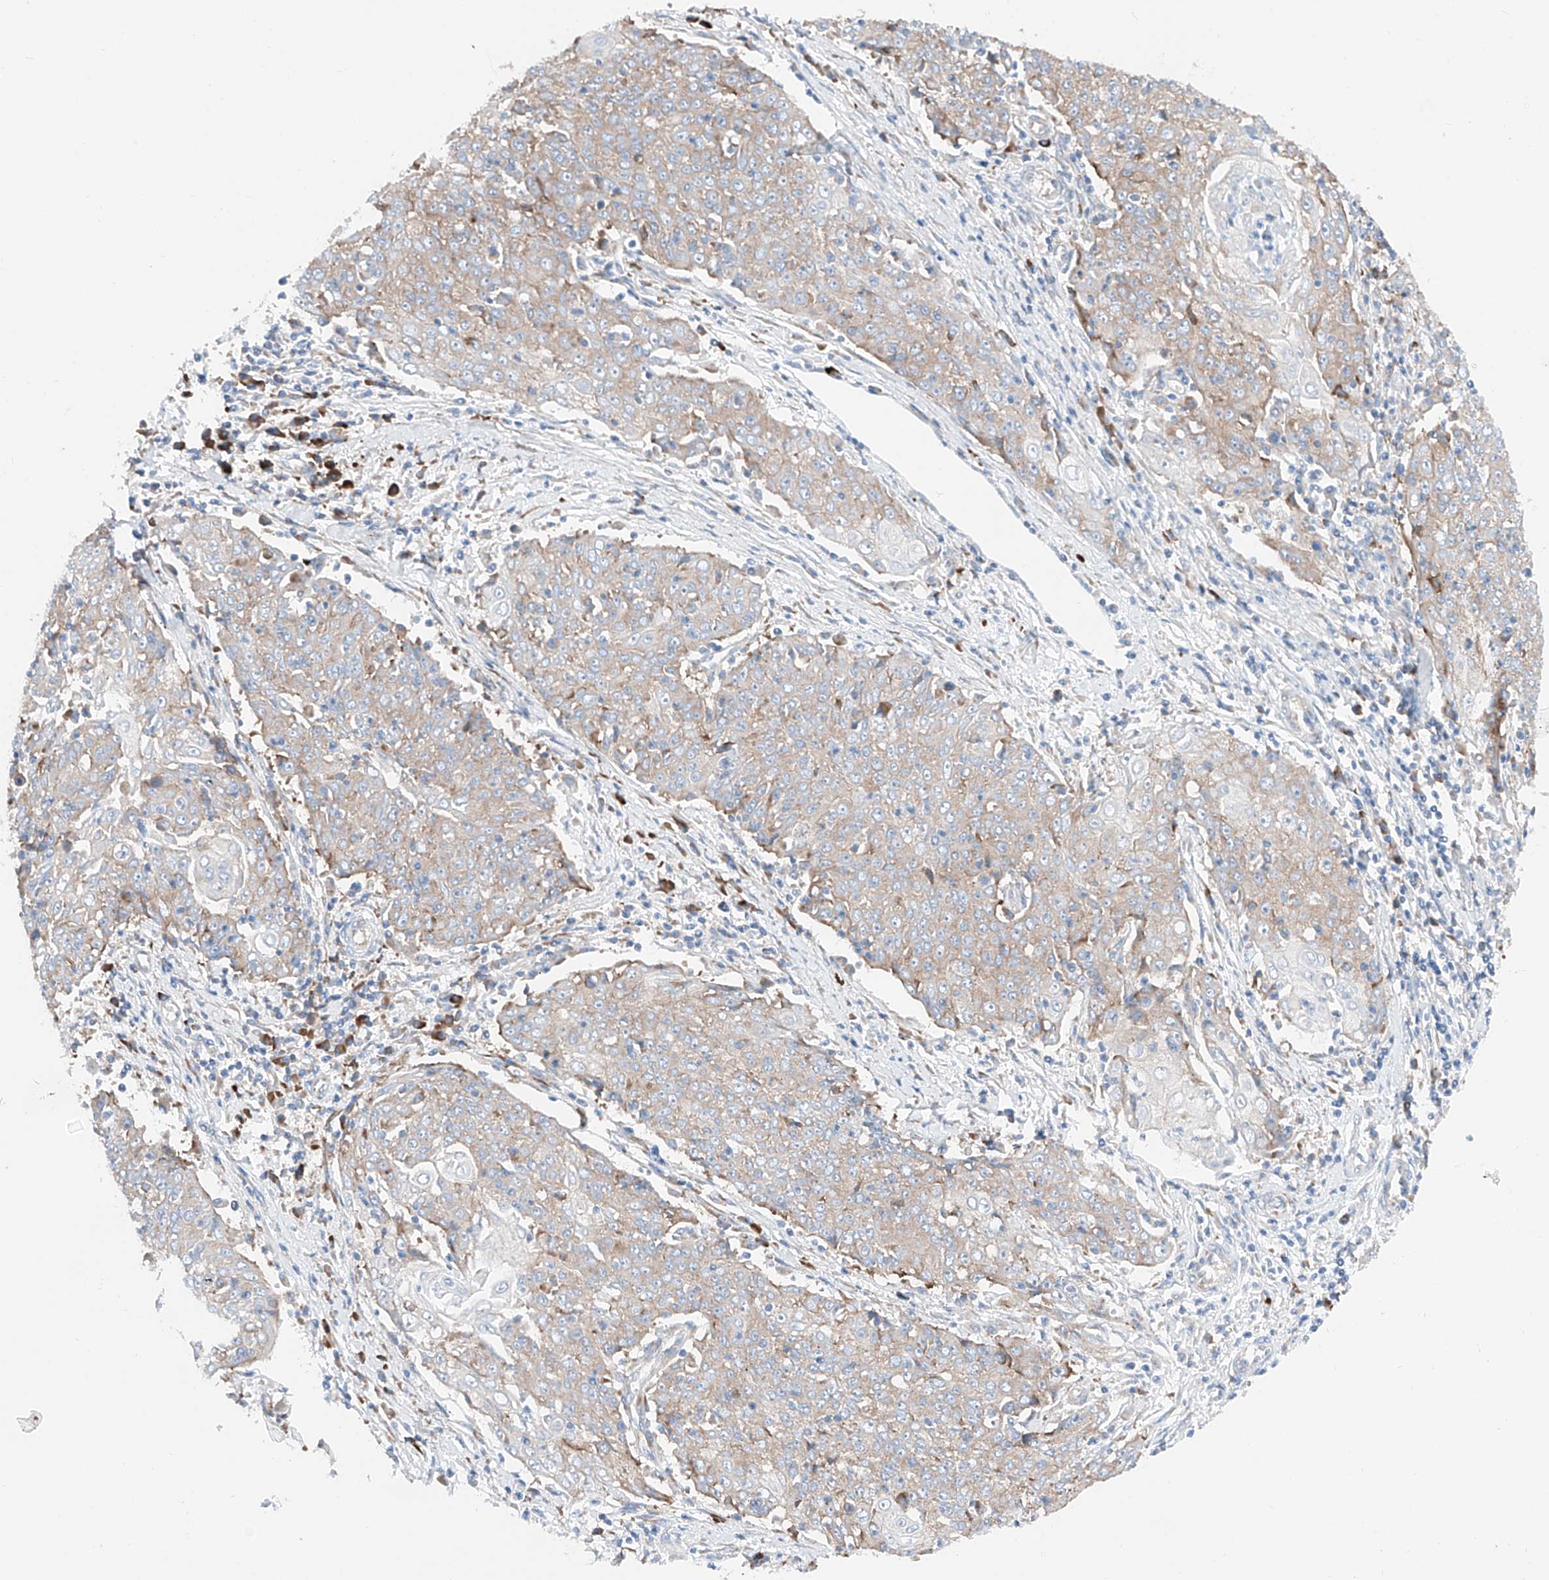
{"staining": {"intensity": "weak", "quantity": "25%-75%", "location": "cytoplasmic/membranous"}, "tissue": "cervical cancer", "cell_type": "Tumor cells", "image_type": "cancer", "snomed": [{"axis": "morphology", "description": "Squamous cell carcinoma, NOS"}, {"axis": "topography", "description": "Cervix"}], "caption": "This micrograph exhibits immunohistochemistry staining of cervical squamous cell carcinoma, with low weak cytoplasmic/membranous staining in approximately 25%-75% of tumor cells.", "gene": "CRELD1", "patient": {"sex": "female", "age": 48}}